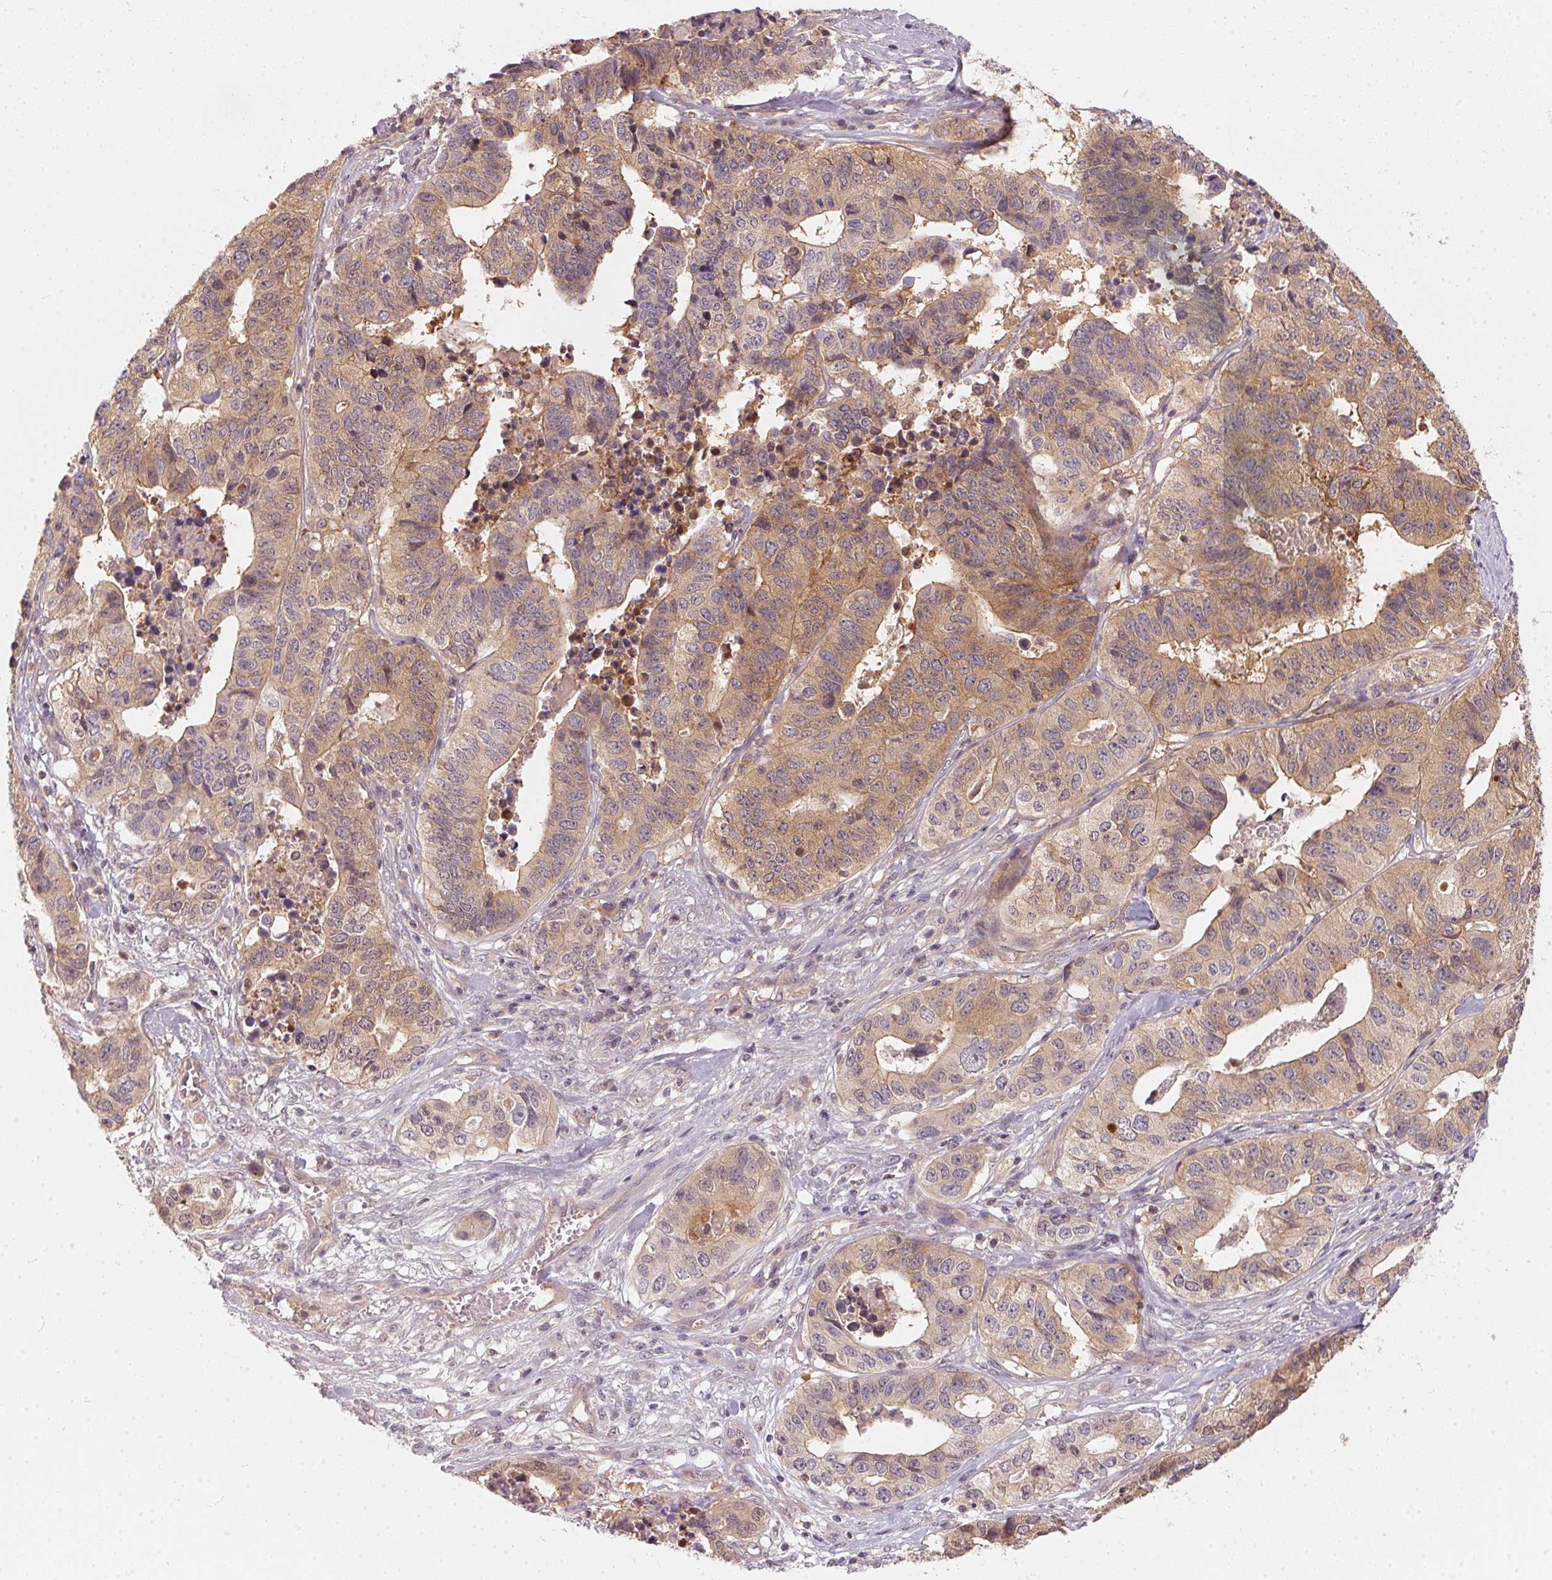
{"staining": {"intensity": "weak", "quantity": "25%-75%", "location": "cytoplasmic/membranous"}, "tissue": "stomach cancer", "cell_type": "Tumor cells", "image_type": "cancer", "snomed": [{"axis": "morphology", "description": "Adenocarcinoma, NOS"}, {"axis": "topography", "description": "Stomach, upper"}], "caption": "Stomach cancer (adenocarcinoma) stained with DAB immunohistochemistry demonstrates low levels of weak cytoplasmic/membranous expression in about 25%-75% of tumor cells.", "gene": "BLMH", "patient": {"sex": "female", "age": 67}}